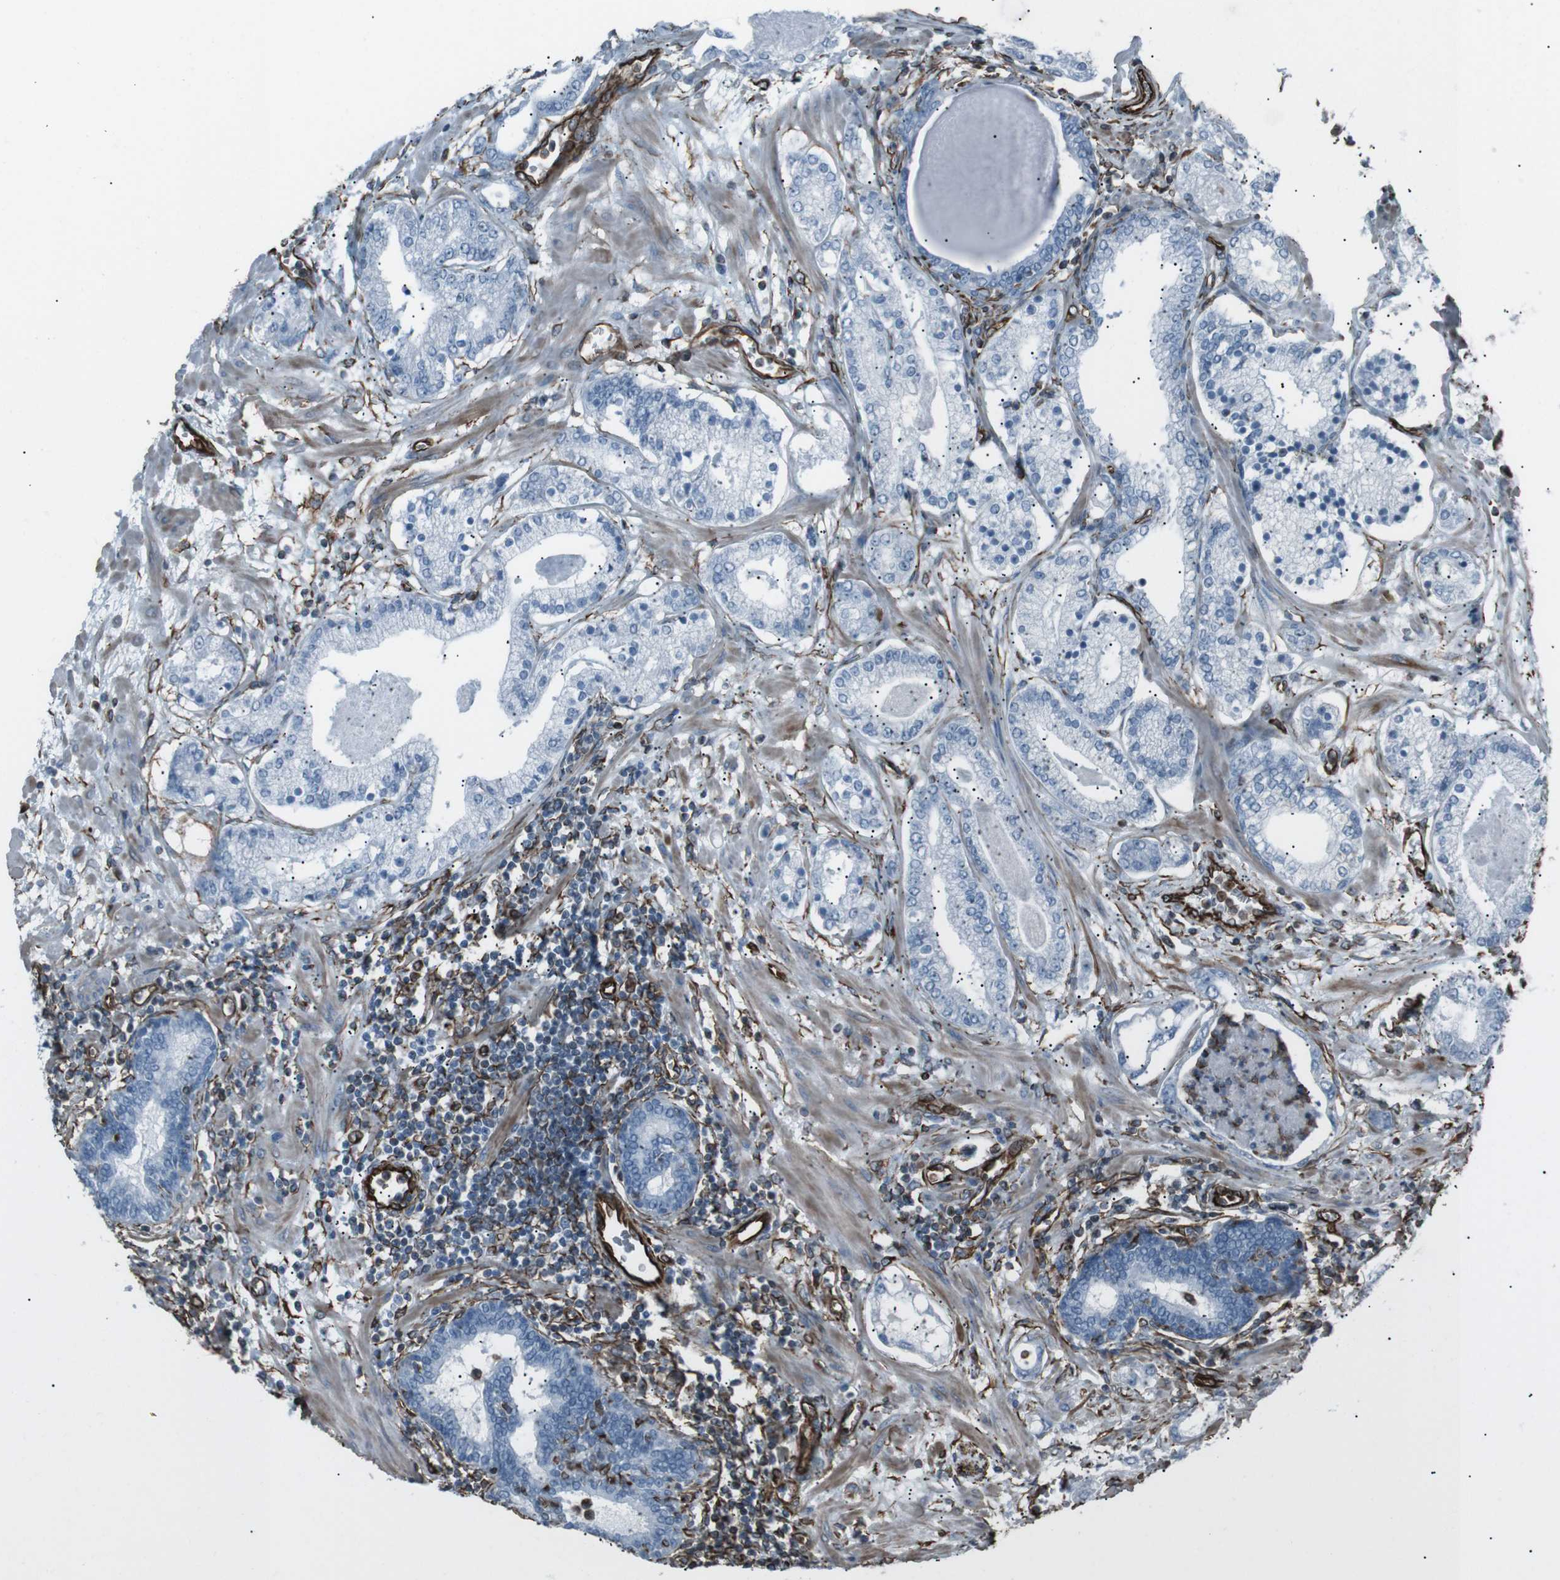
{"staining": {"intensity": "negative", "quantity": "none", "location": "none"}, "tissue": "prostate cancer", "cell_type": "Tumor cells", "image_type": "cancer", "snomed": [{"axis": "morphology", "description": "Adenocarcinoma, Low grade"}, {"axis": "topography", "description": "Prostate"}], "caption": "Immunohistochemistry photomicrograph of prostate adenocarcinoma (low-grade) stained for a protein (brown), which shows no positivity in tumor cells. Nuclei are stained in blue.", "gene": "ZDHHC6", "patient": {"sex": "male", "age": 59}}